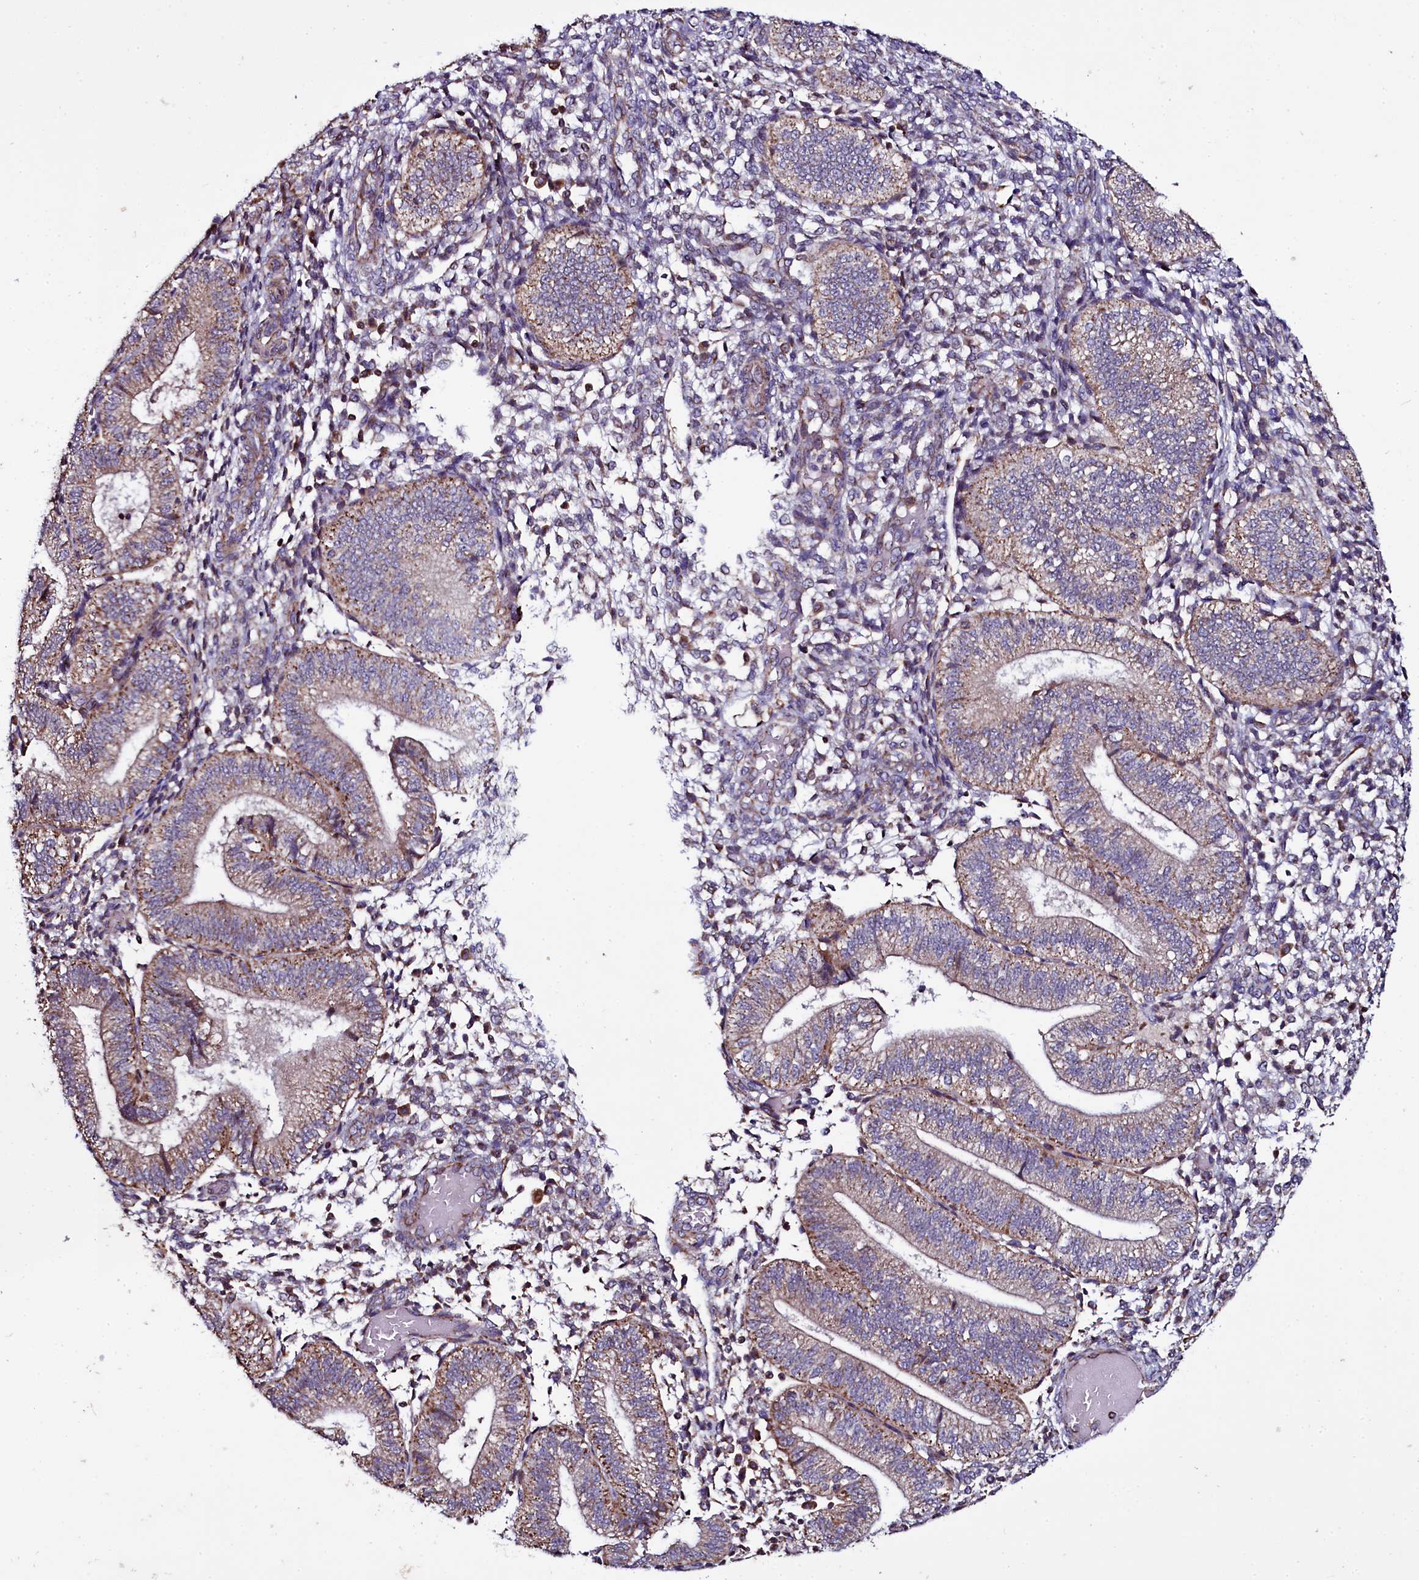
{"staining": {"intensity": "negative", "quantity": "none", "location": "none"}, "tissue": "endometrium", "cell_type": "Cells in endometrial stroma", "image_type": "normal", "snomed": [{"axis": "morphology", "description": "Normal tissue, NOS"}, {"axis": "topography", "description": "Endometrium"}], "caption": "This is a image of immunohistochemistry (IHC) staining of benign endometrium, which shows no expression in cells in endometrial stroma. The staining was performed using DAB to visualize the protein expression in brown, while the nuclei were stained in blue with hematoxylin (Magnification: 20x).", "gene": "NAA80", "patient": {"sex": "female", "age": 34}}